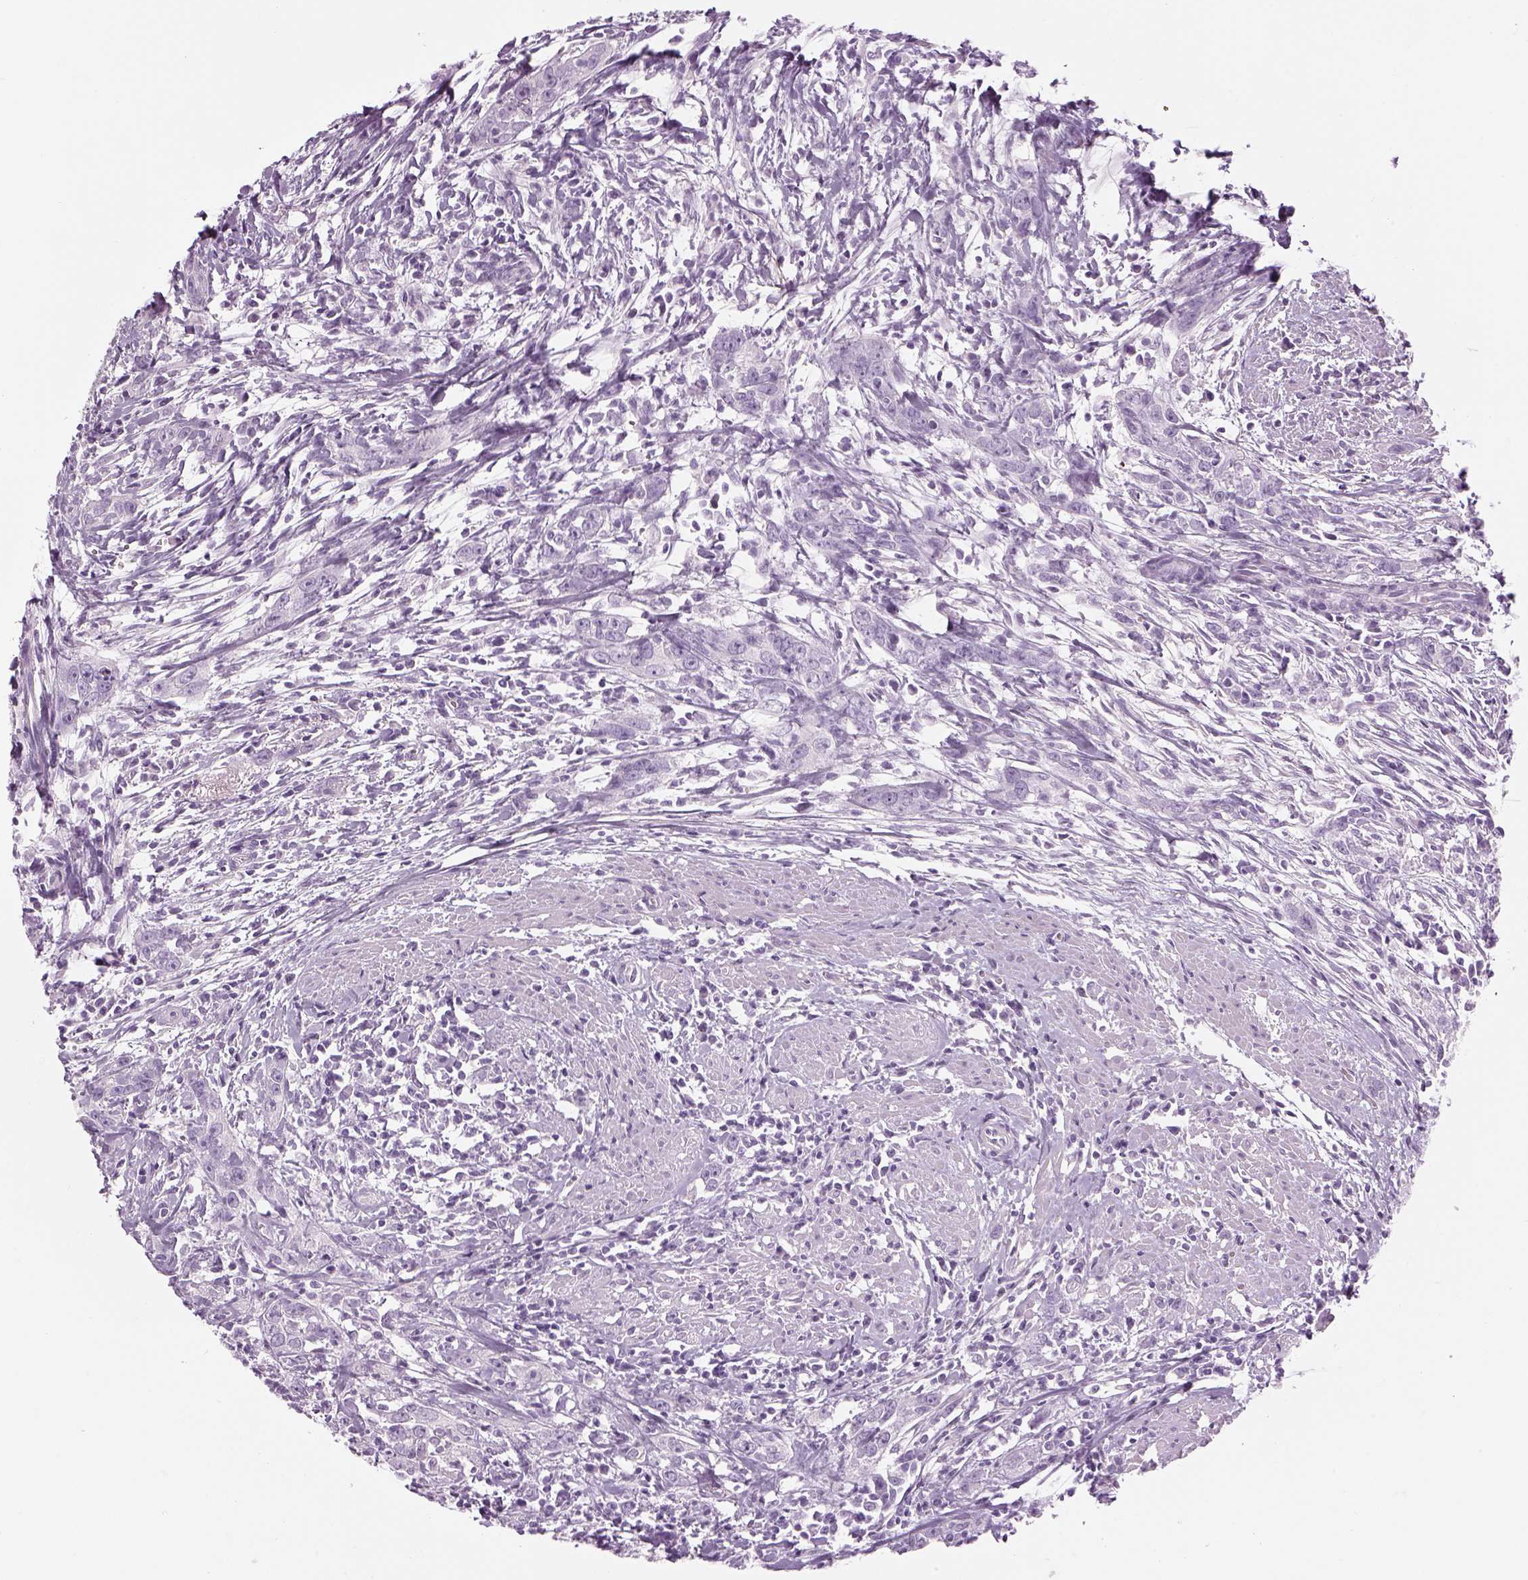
{"staining": {"intensity": "negative", "quantity": "none", "location": "none"}, "tissue": "urothelial cancer", "cell_type": "Tumor cells", "image_type": "cancer", "snomed": [{"axis": "morphology", "description": "Urothelial carcinoma, High grade"}, {"axis": "topography", "description": "Urinary bladder"}], "caption": "Tumor cells are negative for protein expression in human high-grade urothelial carcinoma.", "gene": "SAG", "patient": {"sex": "male", "age": 83}}